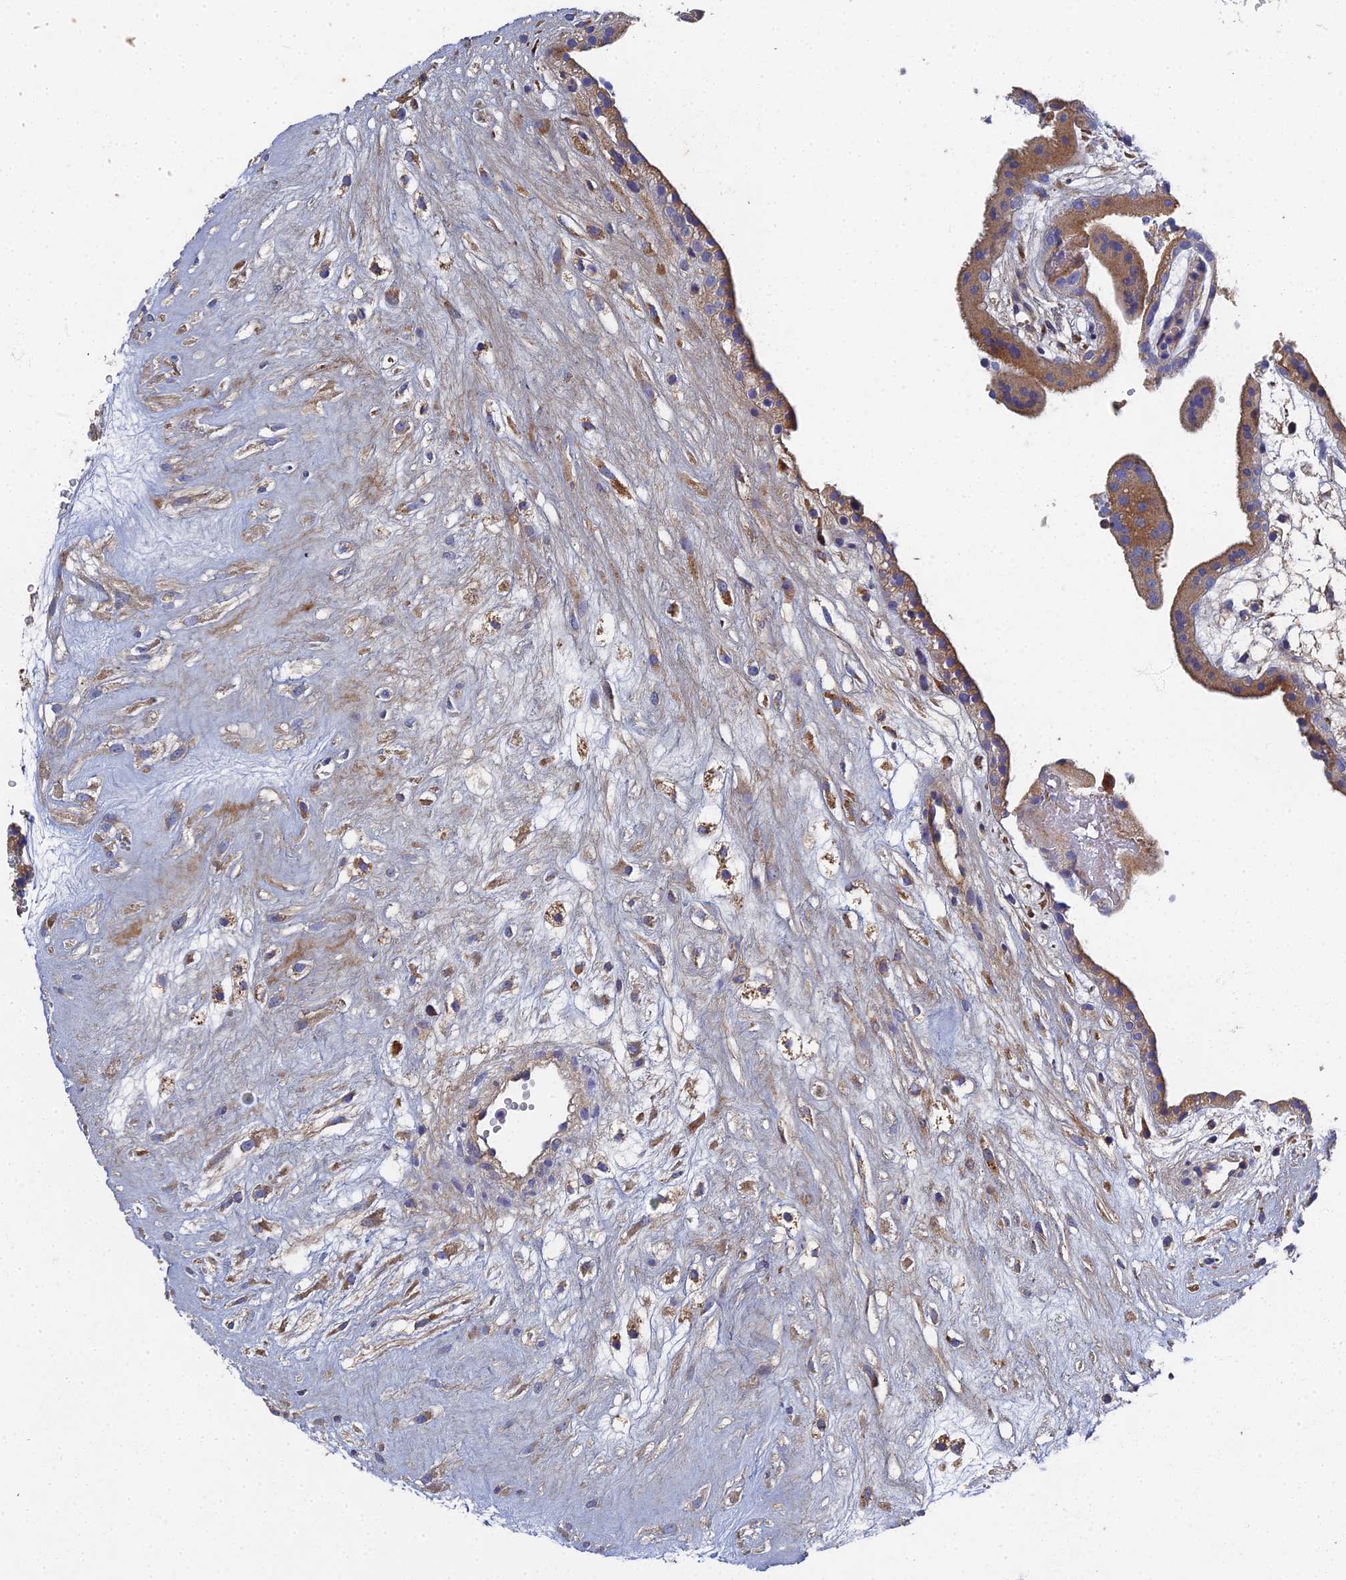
{"staining": {"intensity": "strong", "quantity": ">75%", "location": "cytoplasmic/membranous"}, "tissue": "placenta", "cell_type": "Decidual cells", "image_type": "normal", "snomed": [{"axis": "morphology", "description": "Normal tissue, NOS"}, {"axis": "topography", "description": "Placenta"}], "caption": "The photomicrograph shows staining of benign placenta, revealing strong cytoplasmic/membranous protein positivity (brown color) within decidual cells.", "gene": "RNASEK", "patient": {"sex": "female", "age": 18}}